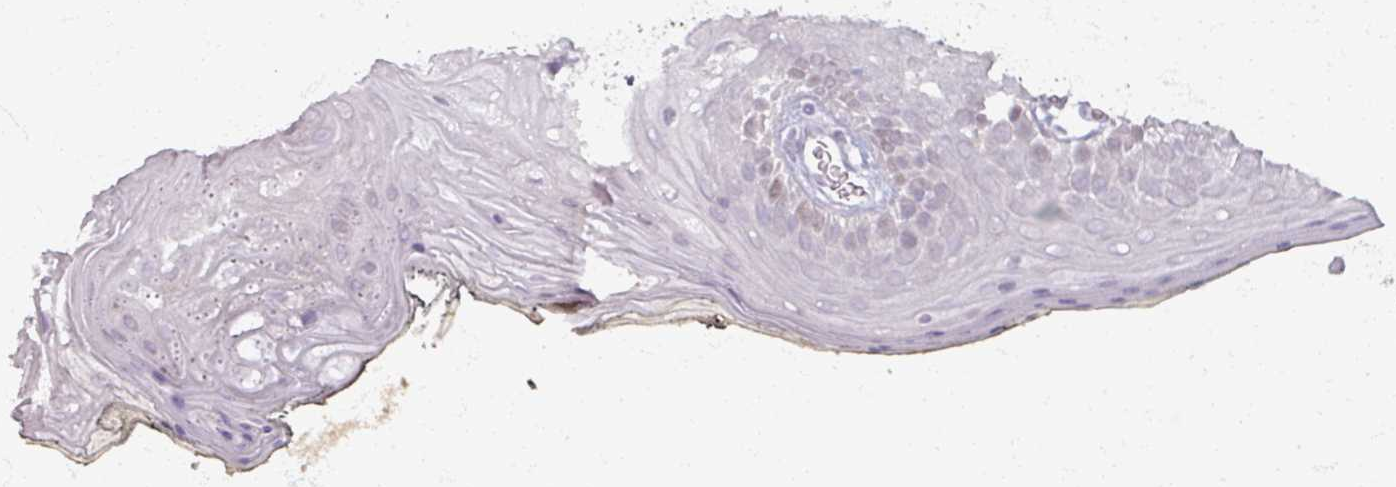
{"staining": {"intensity": "negative", "quantity": "none", "location": "none"}, "tissue": "oral mucosa", "cell_type": "Squamous epithelial cells", "image_type": "normal", "snomed": [{"axis": "morphology", "description": "Normal tissue, NOS"}, {"axis": "morphology", "description": "Squamous cell carcinoma, NOS"}, {"axis": "topography", "description": "Oral tissue"}, {"axis": "topography", "description": "Head-Neck"}], "caption": "Oral mucosa stained for a protein using immunohistochemistry displays no positivity squamous epithelial cells.", "gene": "SOX11", "patient": {"sex": "female", "age": 81}}